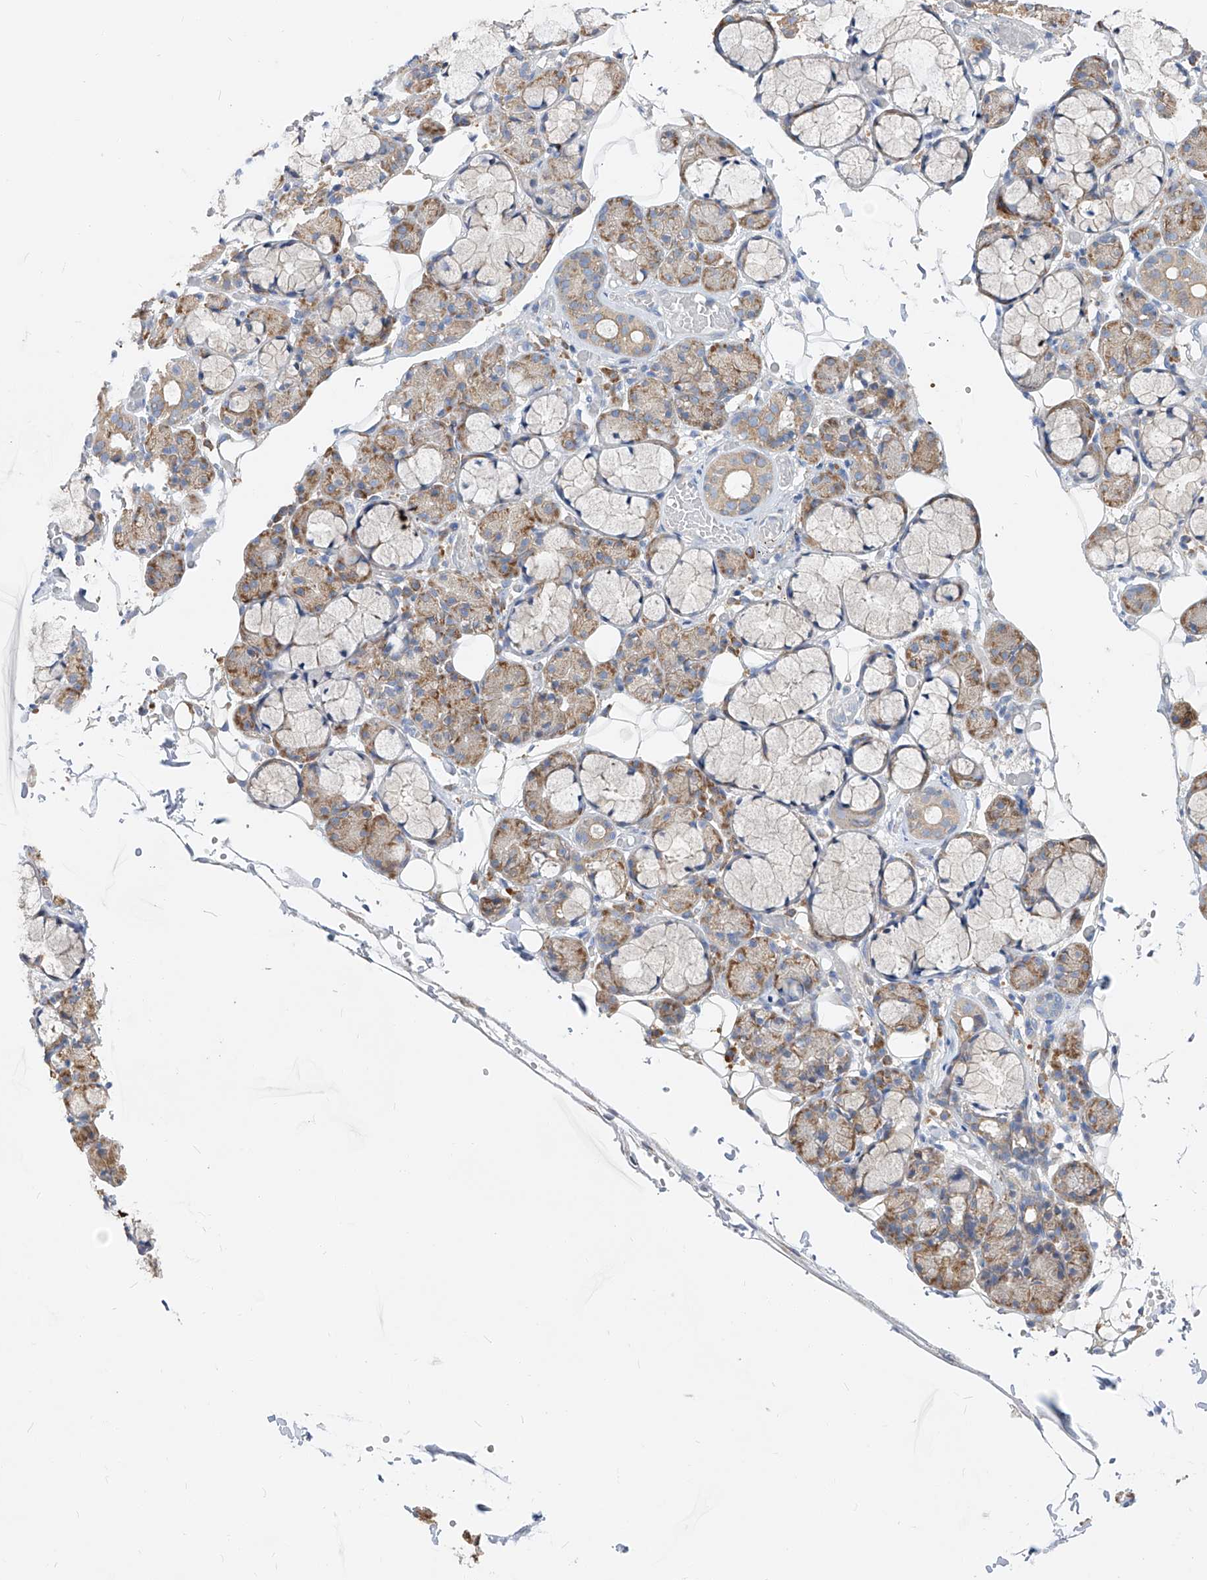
{"staining": {"intensity": "moderate", "quantity": "25%-75%", "location": "cytoplasmic/membranous"}, "tissue": "salivary gland", "cell_type": "Glandular cells", "image_type": "normal", "snomed": [{"axis": "morphology", "description": "Normal tissue, NOS"}, {"axis": "topography", "description": "Salivary gland"}], "caption": "The immunohistochemical stain shows moderate cytoplasmic/membranous expression in glandular cells of normal salivary gland. (brown staining indicates protein expression, while blue staining denotes nuclei).", "gene": "UFL1", "patient": {"sex": "male", "age": 63}}